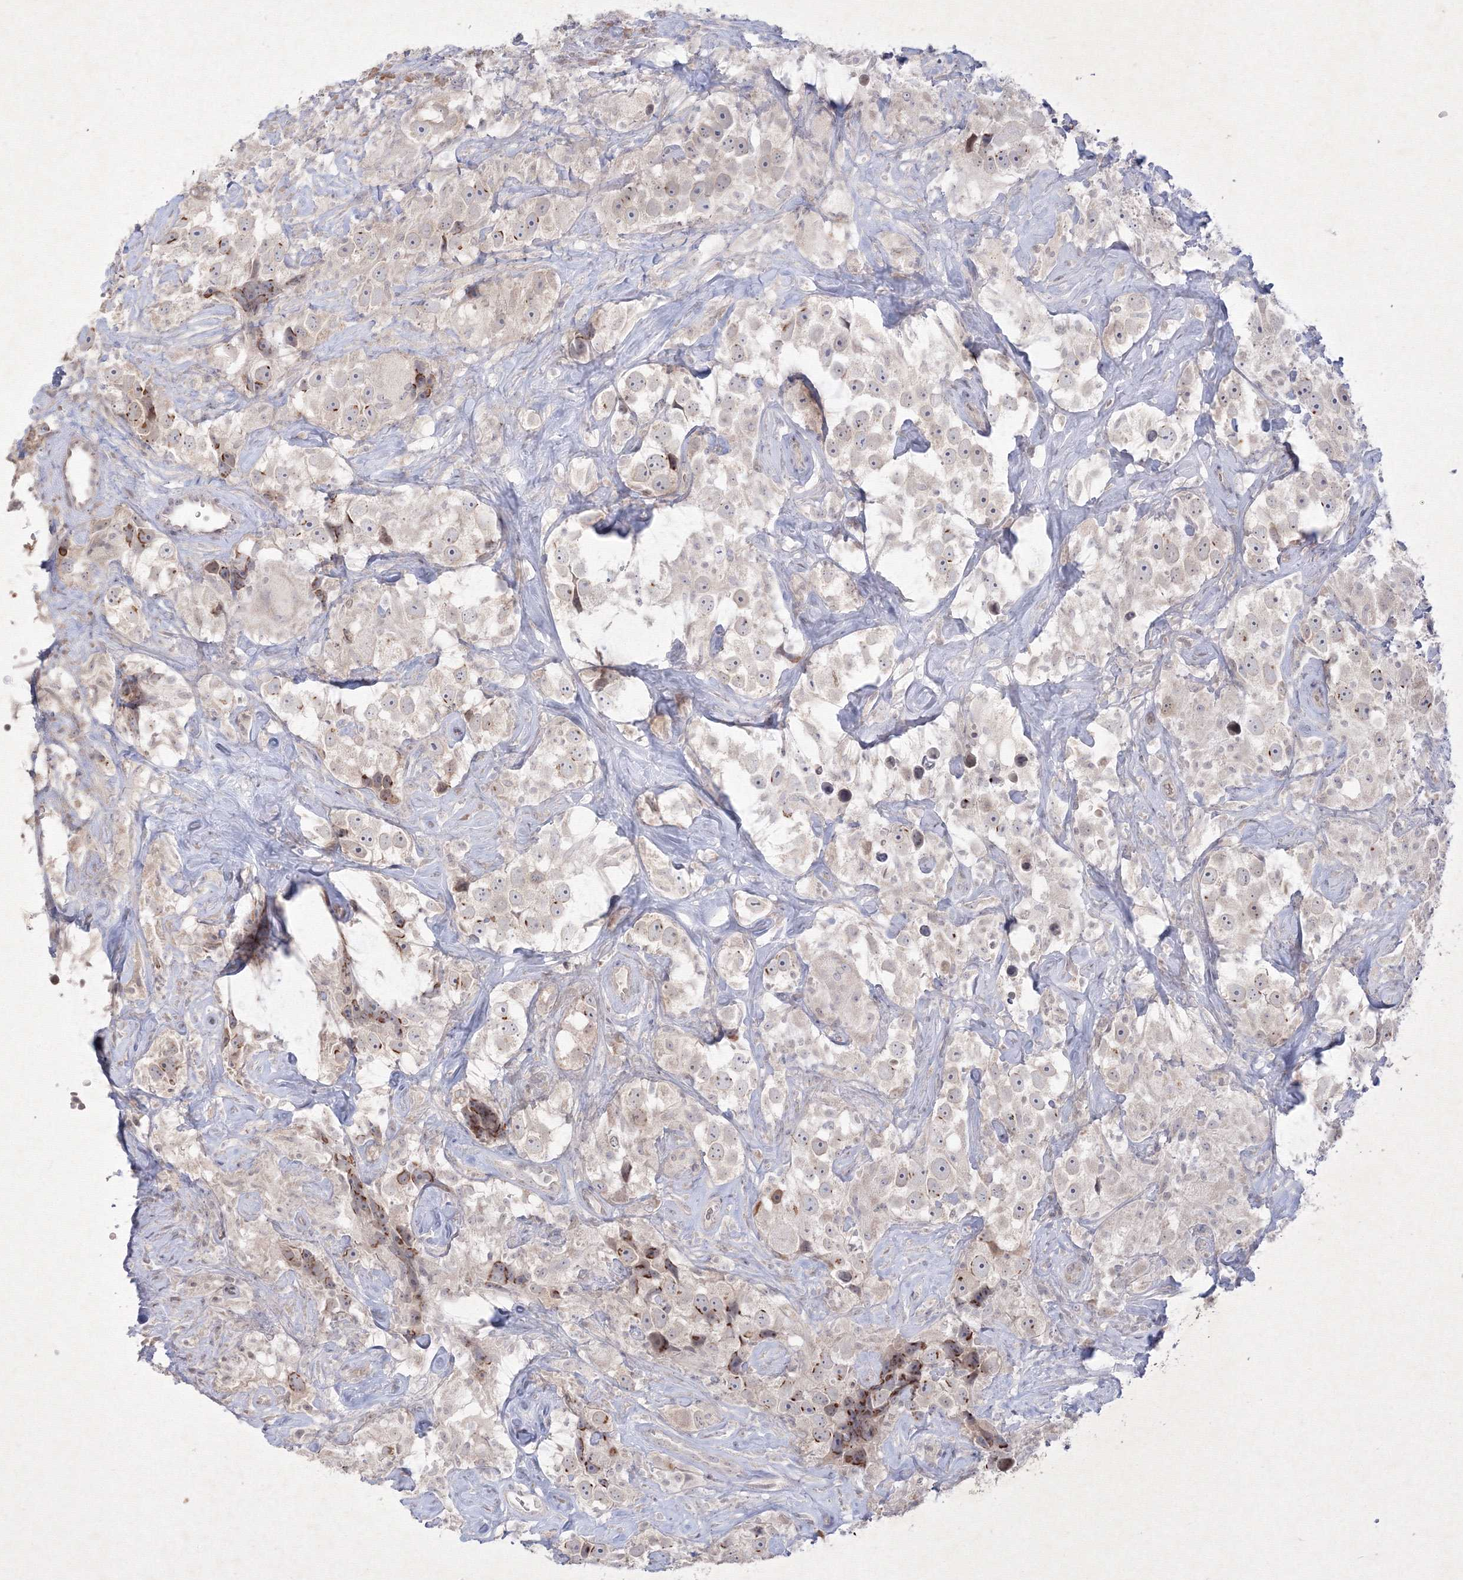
{"staining": {"intensity": "moderate", "quantity": "<25%", "location": "cytoplasmic/membranous"}, "tissue": "testis cancer", "cell_type": "Tumor cells", "image_type": "cancer", "snomed": [{"axis": "morphology", "description": "Seminoma, NOS"}, {"axis": "topography", "description": "Testis"}], "caption": "DAB (3,3'-diaminobenzidine) immunohistochemical staining of human seminoma (testis) shows moderate cytoplasmic/membranous protein expression in approximately <25% of tumor cells. Using DAB (3,3'-diaminobenzidine) (brown) and hematoxylin (blue) stains, captured at high magnification using brightfield microscopy.", "gene": "NXPE3", "patient": {"sex": "male", "age": 49}}